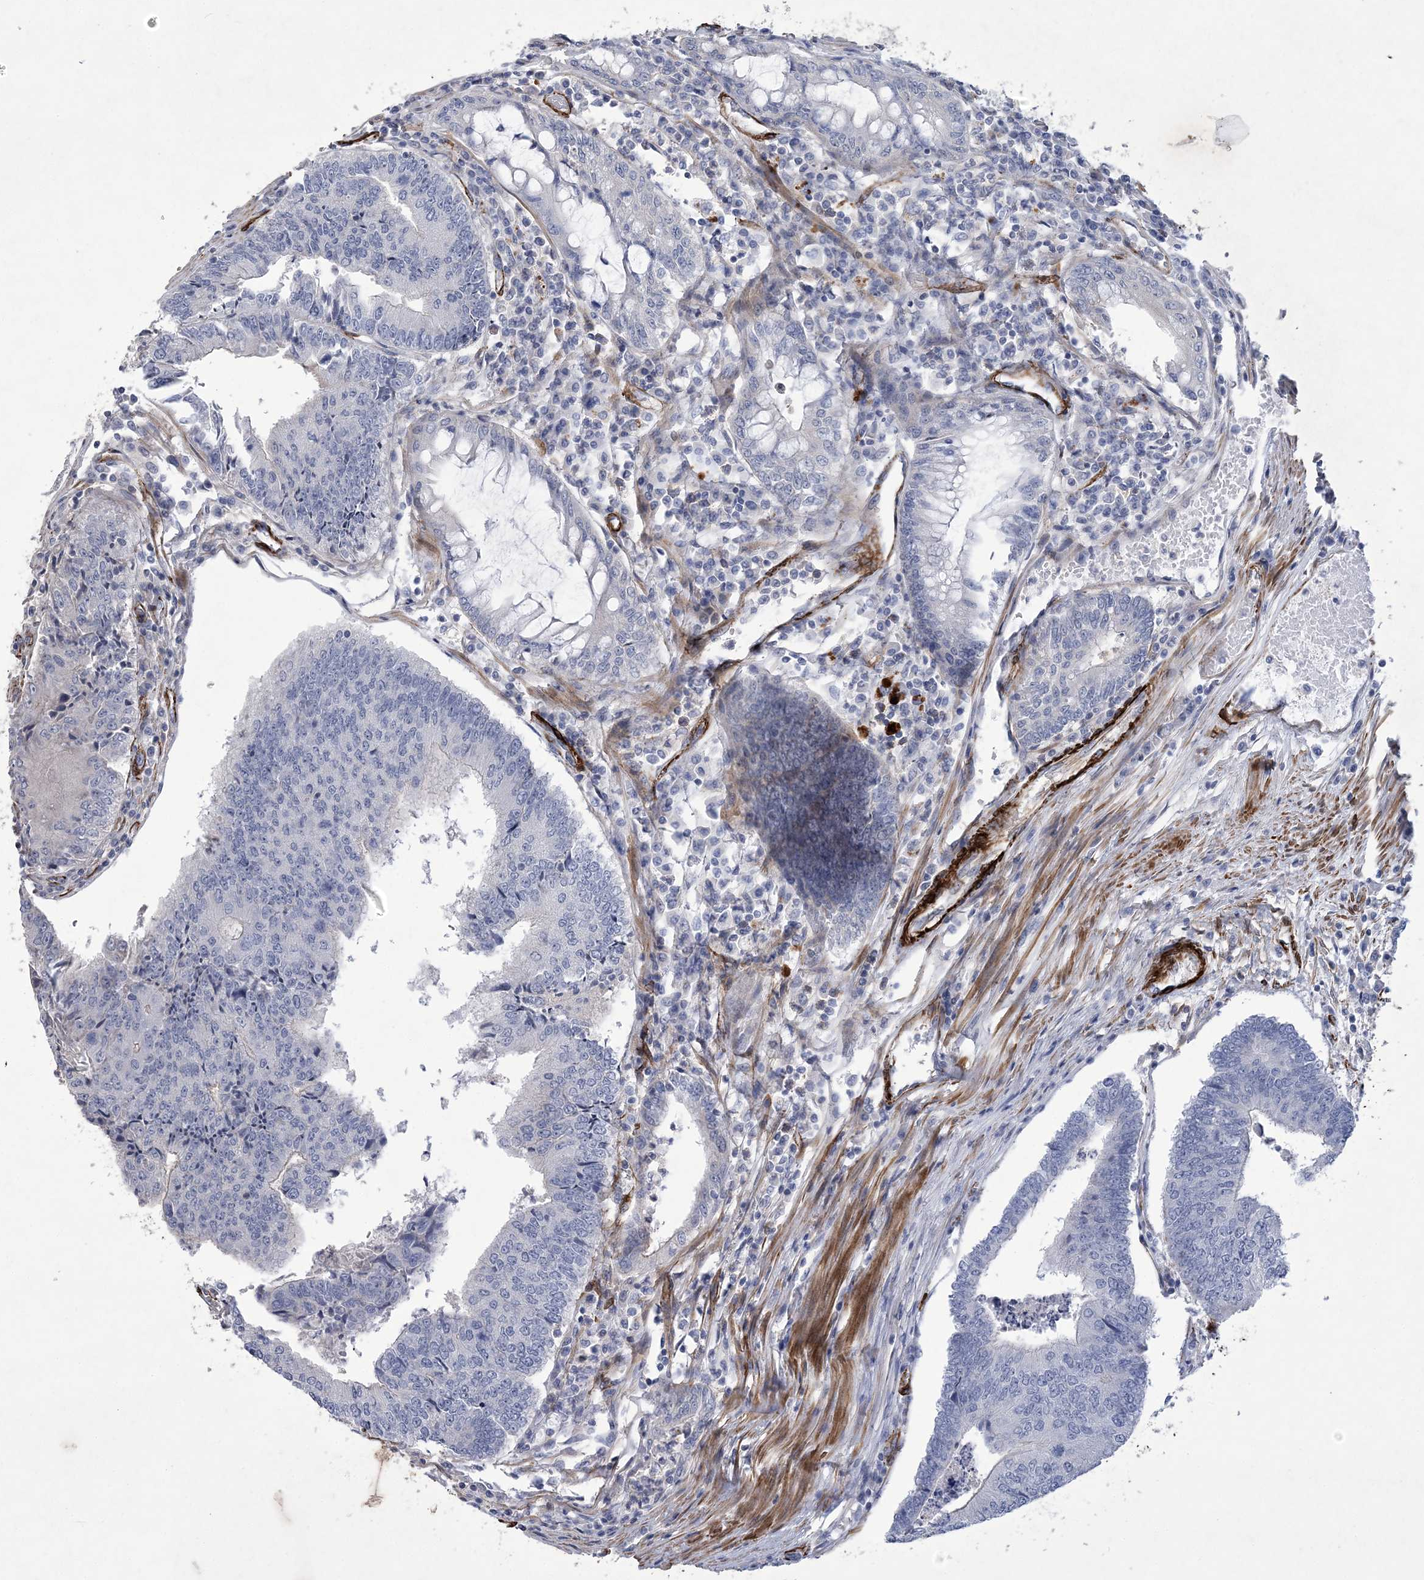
{"staining": {"intensity": "negative", "quantity": "none", "location": "none"}, "tissue": "colorectal cancer", "cell_type": "Tumor cells", "image_type": "cancer", "snomed": [{"axis": "morphology", "description": "Adenocarcinoma, NOS"}, {"axis": "topography", "description": "Colon"}], "caption": "Adenocarcinoma (colorectal) was stained to show a protein in brown. There is no significant positivity in tumor cells. (DAB immunohistochemistry, high magnification).", "gene": "ARSJ", "patient": {"sex": "female", "age": 67}}